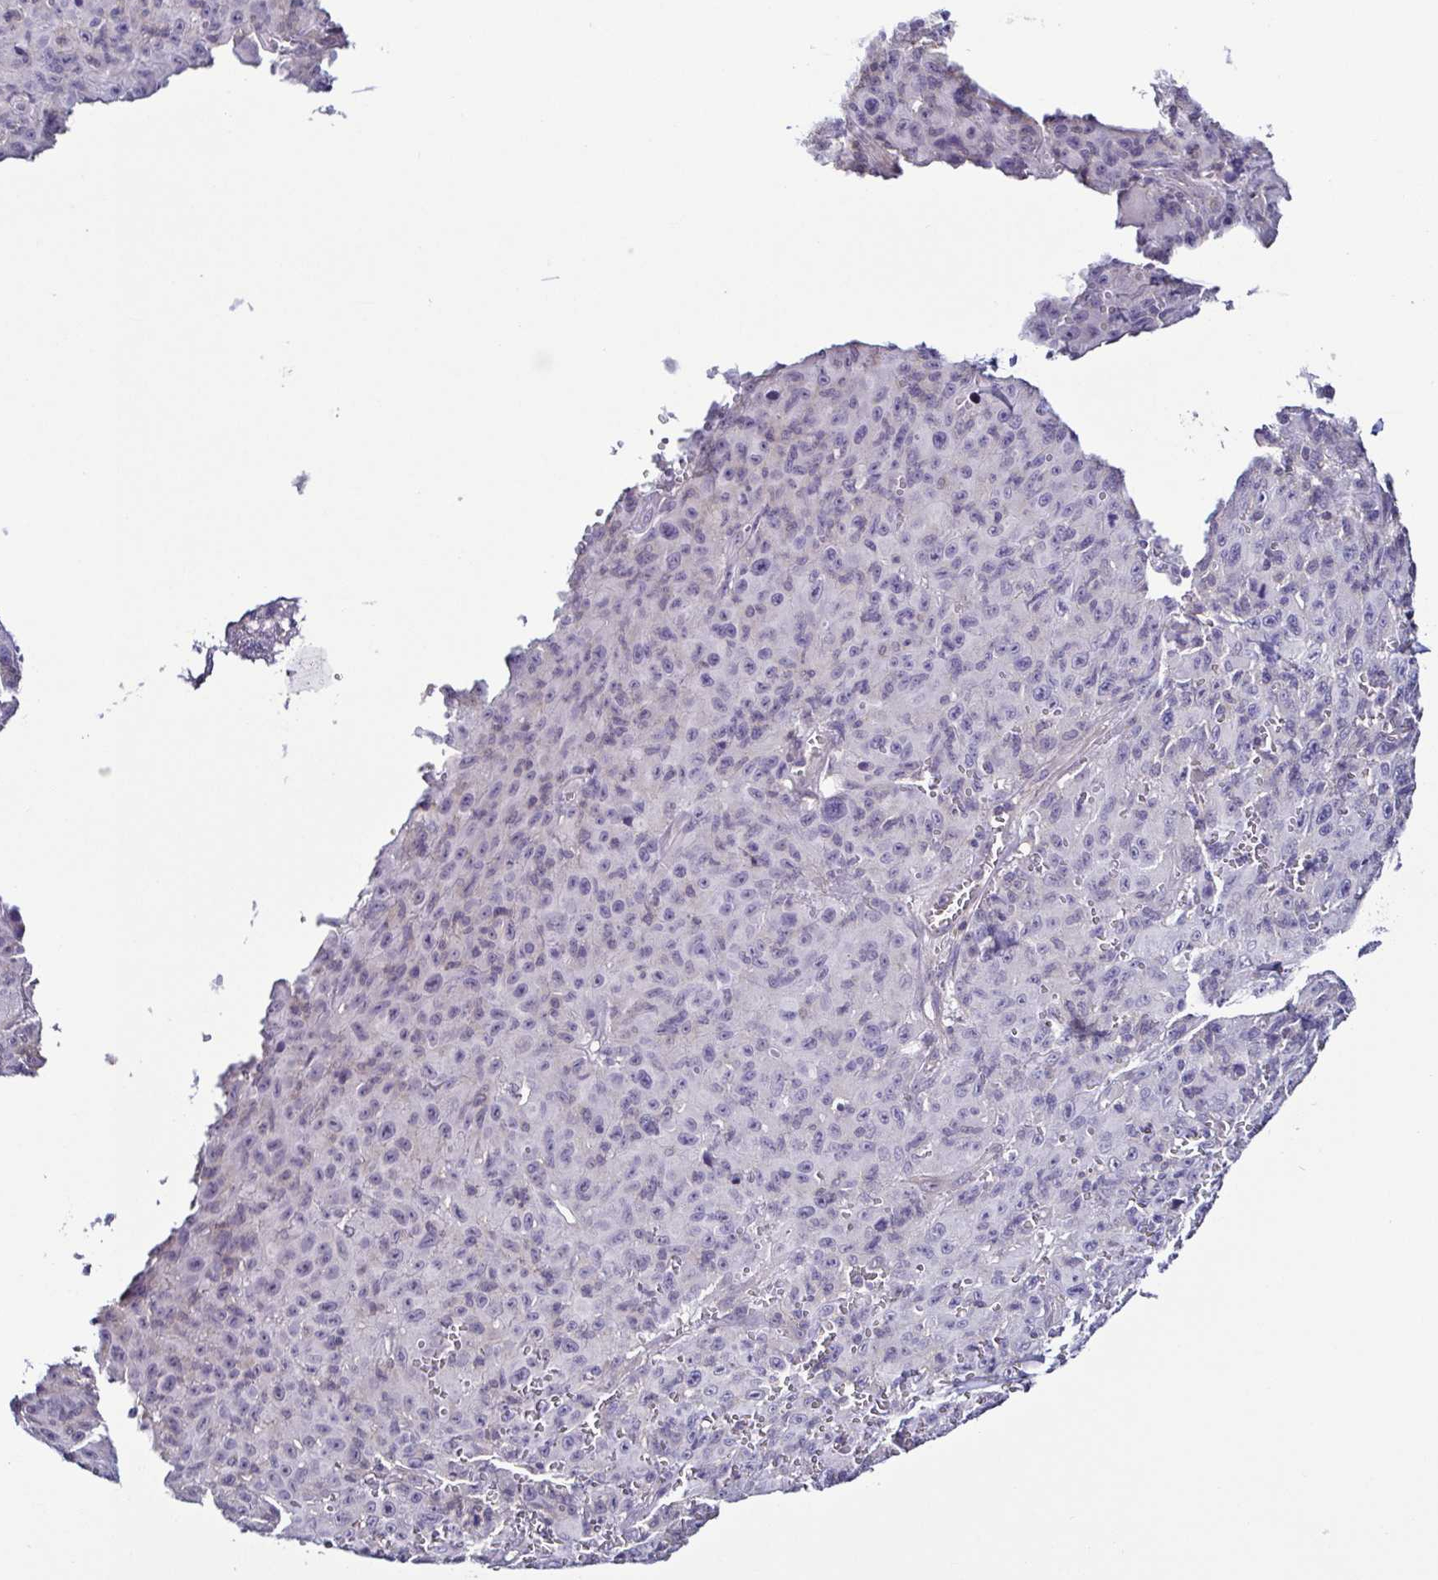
{"staining": {"intensity": "negative", "quantity": "none", "location": "none"}, "tissue": "melanoma", "cell_type": "Tumor cells", "image_type": "cancer", "snomed": [{"axis": "morphology", "description": "Malignant melanoma, NOS"}, {"axis": "topography", "description": "Skin"}], "caption": "High magnification brightfield microscopy of melanoma stained with DAB (3,3'-diaminobenzidine) (brown) and counterstained with hematoxylin (blue): tumor cells show no significant expression.", "gene": "TNNT2", "patient": {"sex": "male", "age": 46}}